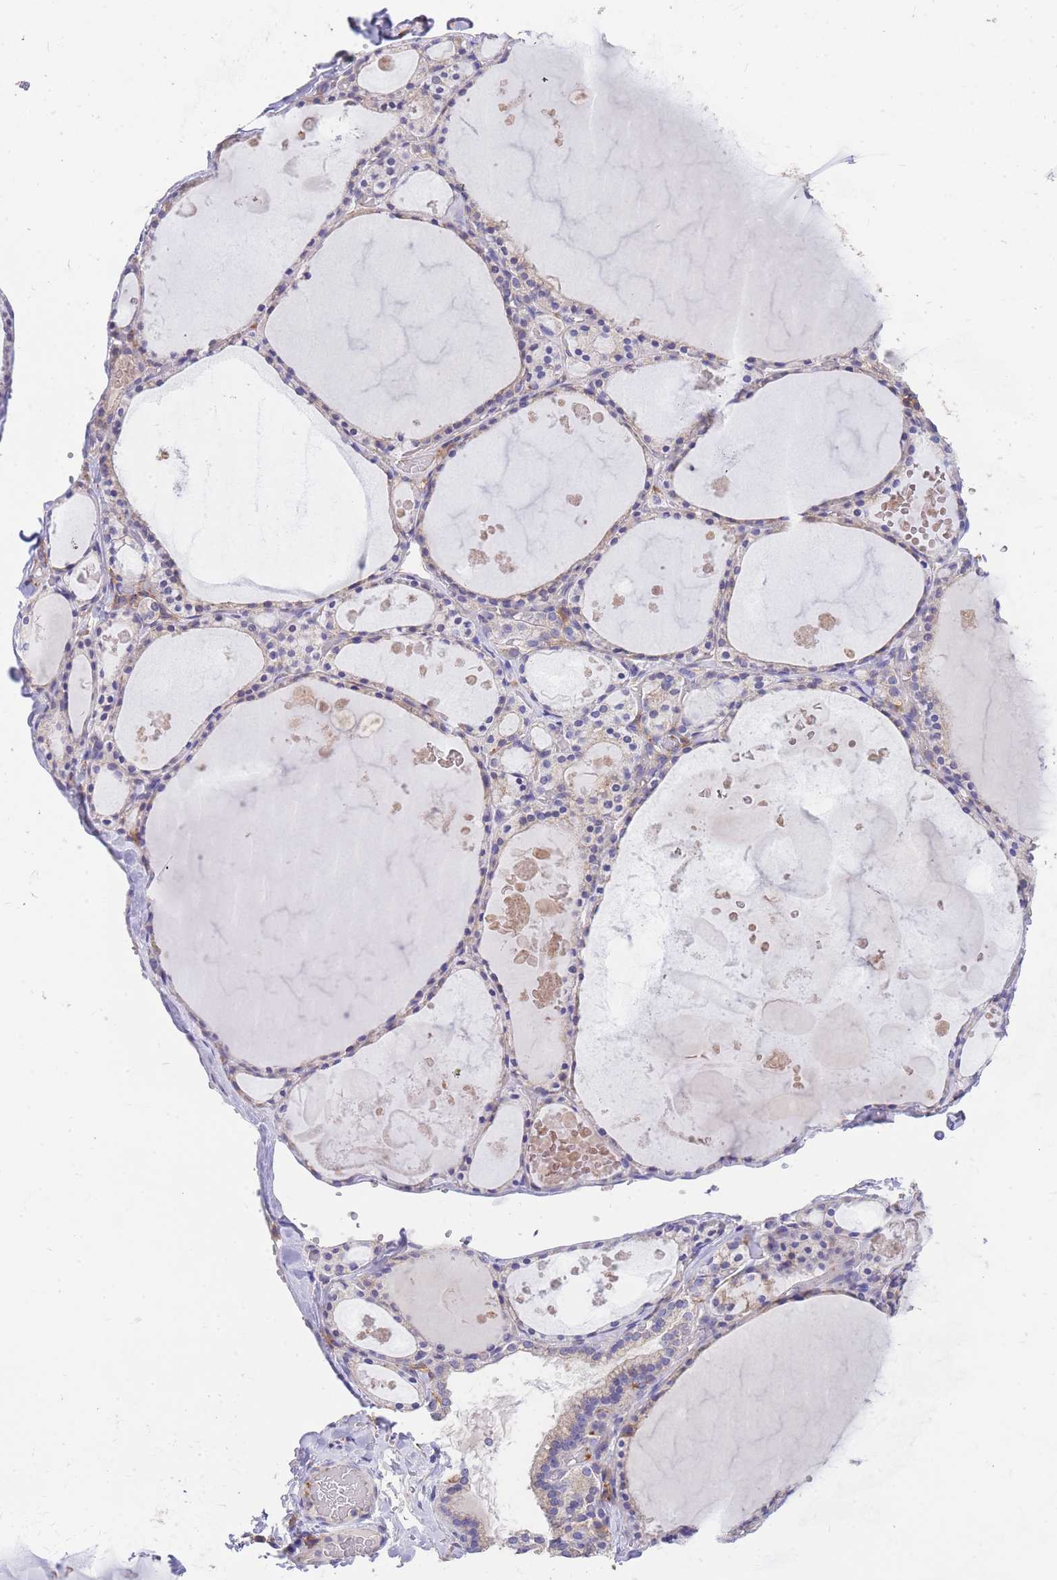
{"staining": {"intensity": "negative", "quantity": "none", "location": "none"}, "tissue": "thyroid gland", "cell_type": "Glandular cells", "image_type": "normal", "snomed": [{"axis": "morphology", "description": "Normal tissue, NOS"}, {"axis": "topography", "description": "Thyroid gland"}], "caption": "This is an IHC photomicrograph of unremarkable human thyroid gland. There is no positivity in glandular cells.", "gene": "C2orf88", "patient": {"sex": "male", "age": 56}}